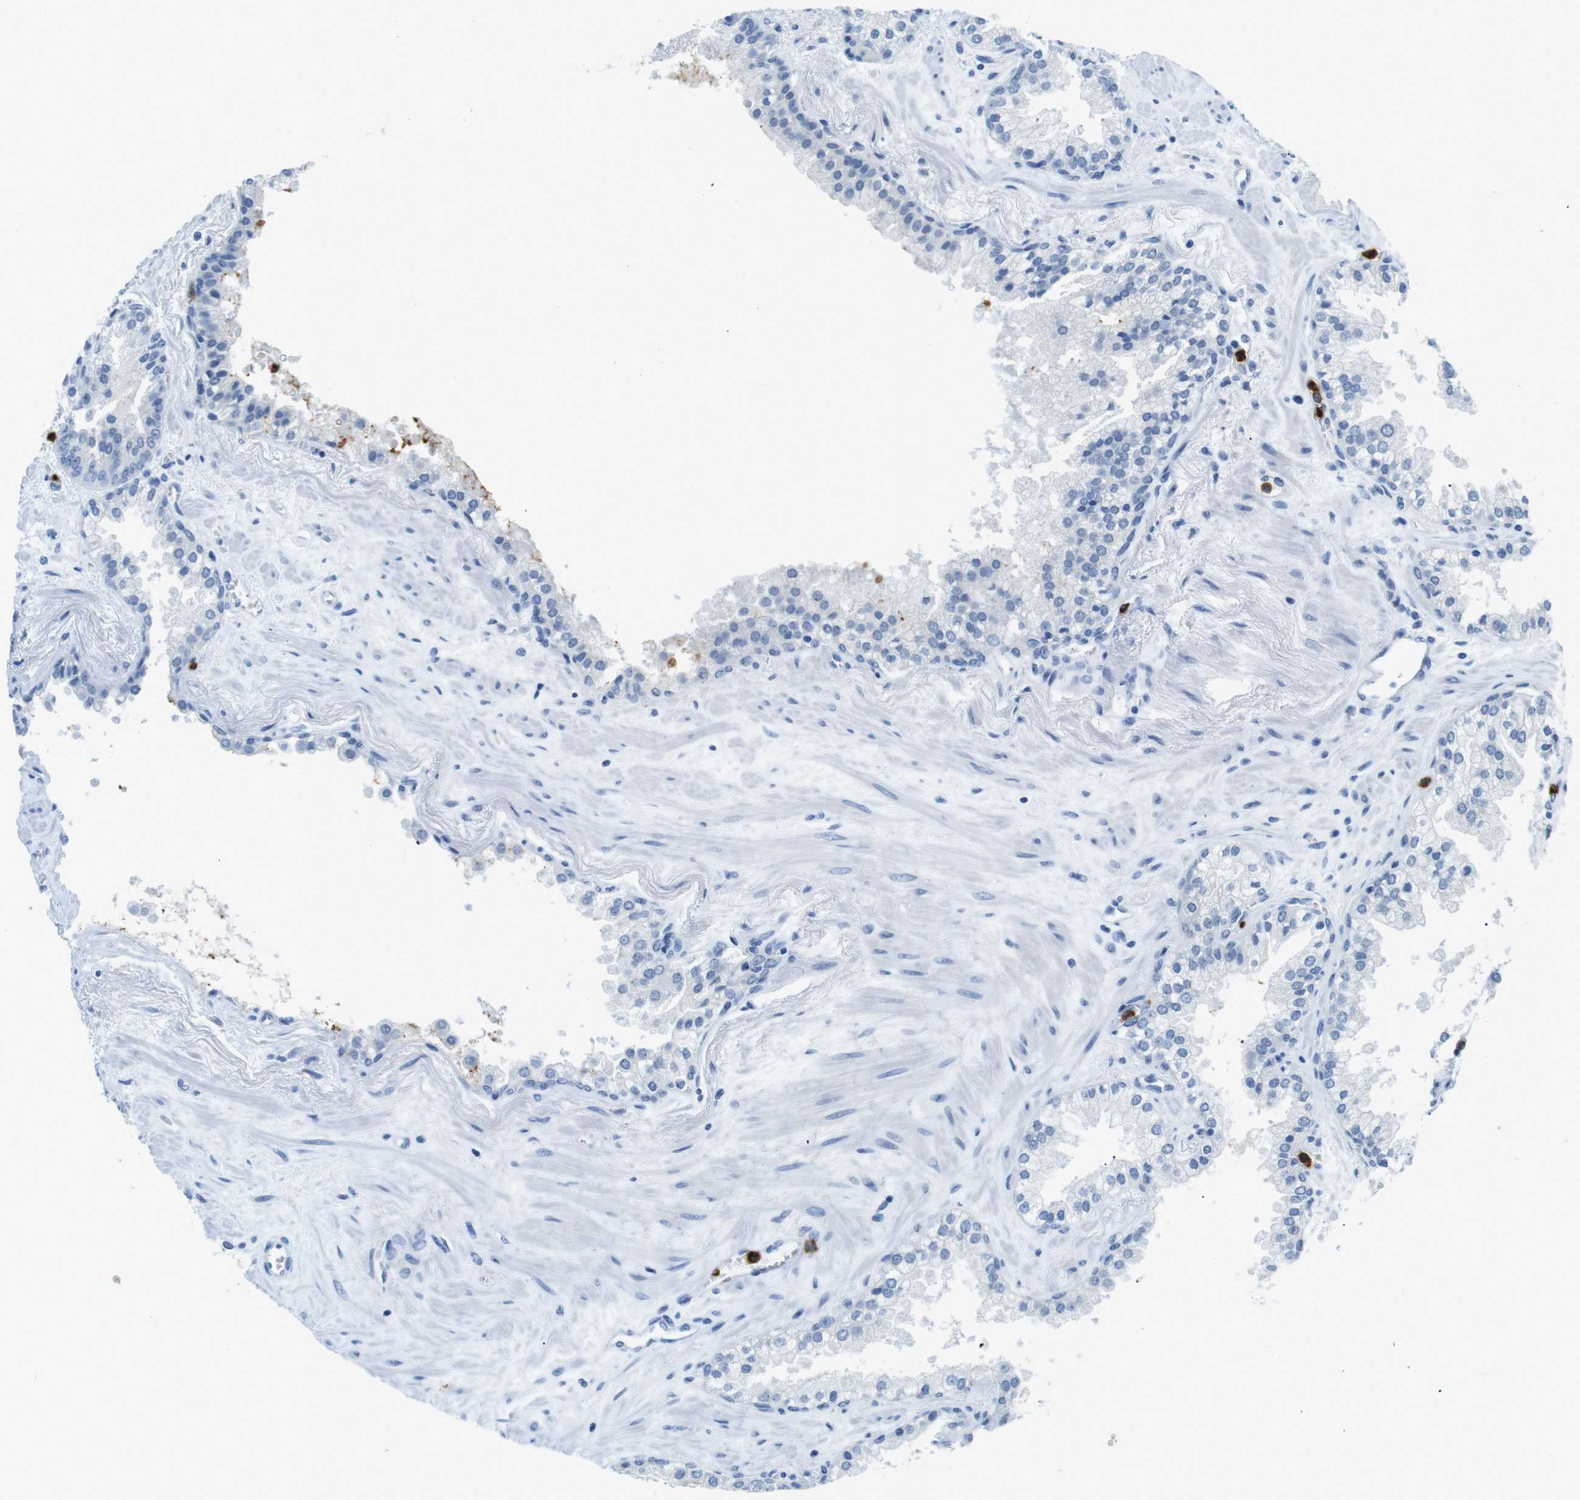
{"staining": {"intensity": "negative", "quantity": "none", "location": "none"}, "tissue": "prostate cancer", "cell_type": "Tumor cells", "image_type": "cancer", "snomed": [{"axis": "morphology", "description": "Adenocarcinoma, Low grade"}, {"axis": "topography", "description": "Prostate"}], "caption": "The photomicrograph demonstrates no staining of tumor cells in prostate low-grade adenocarcinoma. The staining was performed using DAB (3,3'-diaminobenzidine) to visualize the protein expression in brown, while the nuclei were stained in blue with hematoxylin (Magnification: 20x).", "gene": "MCEMP1", "patient": {"sex": "male", "age": 60}}